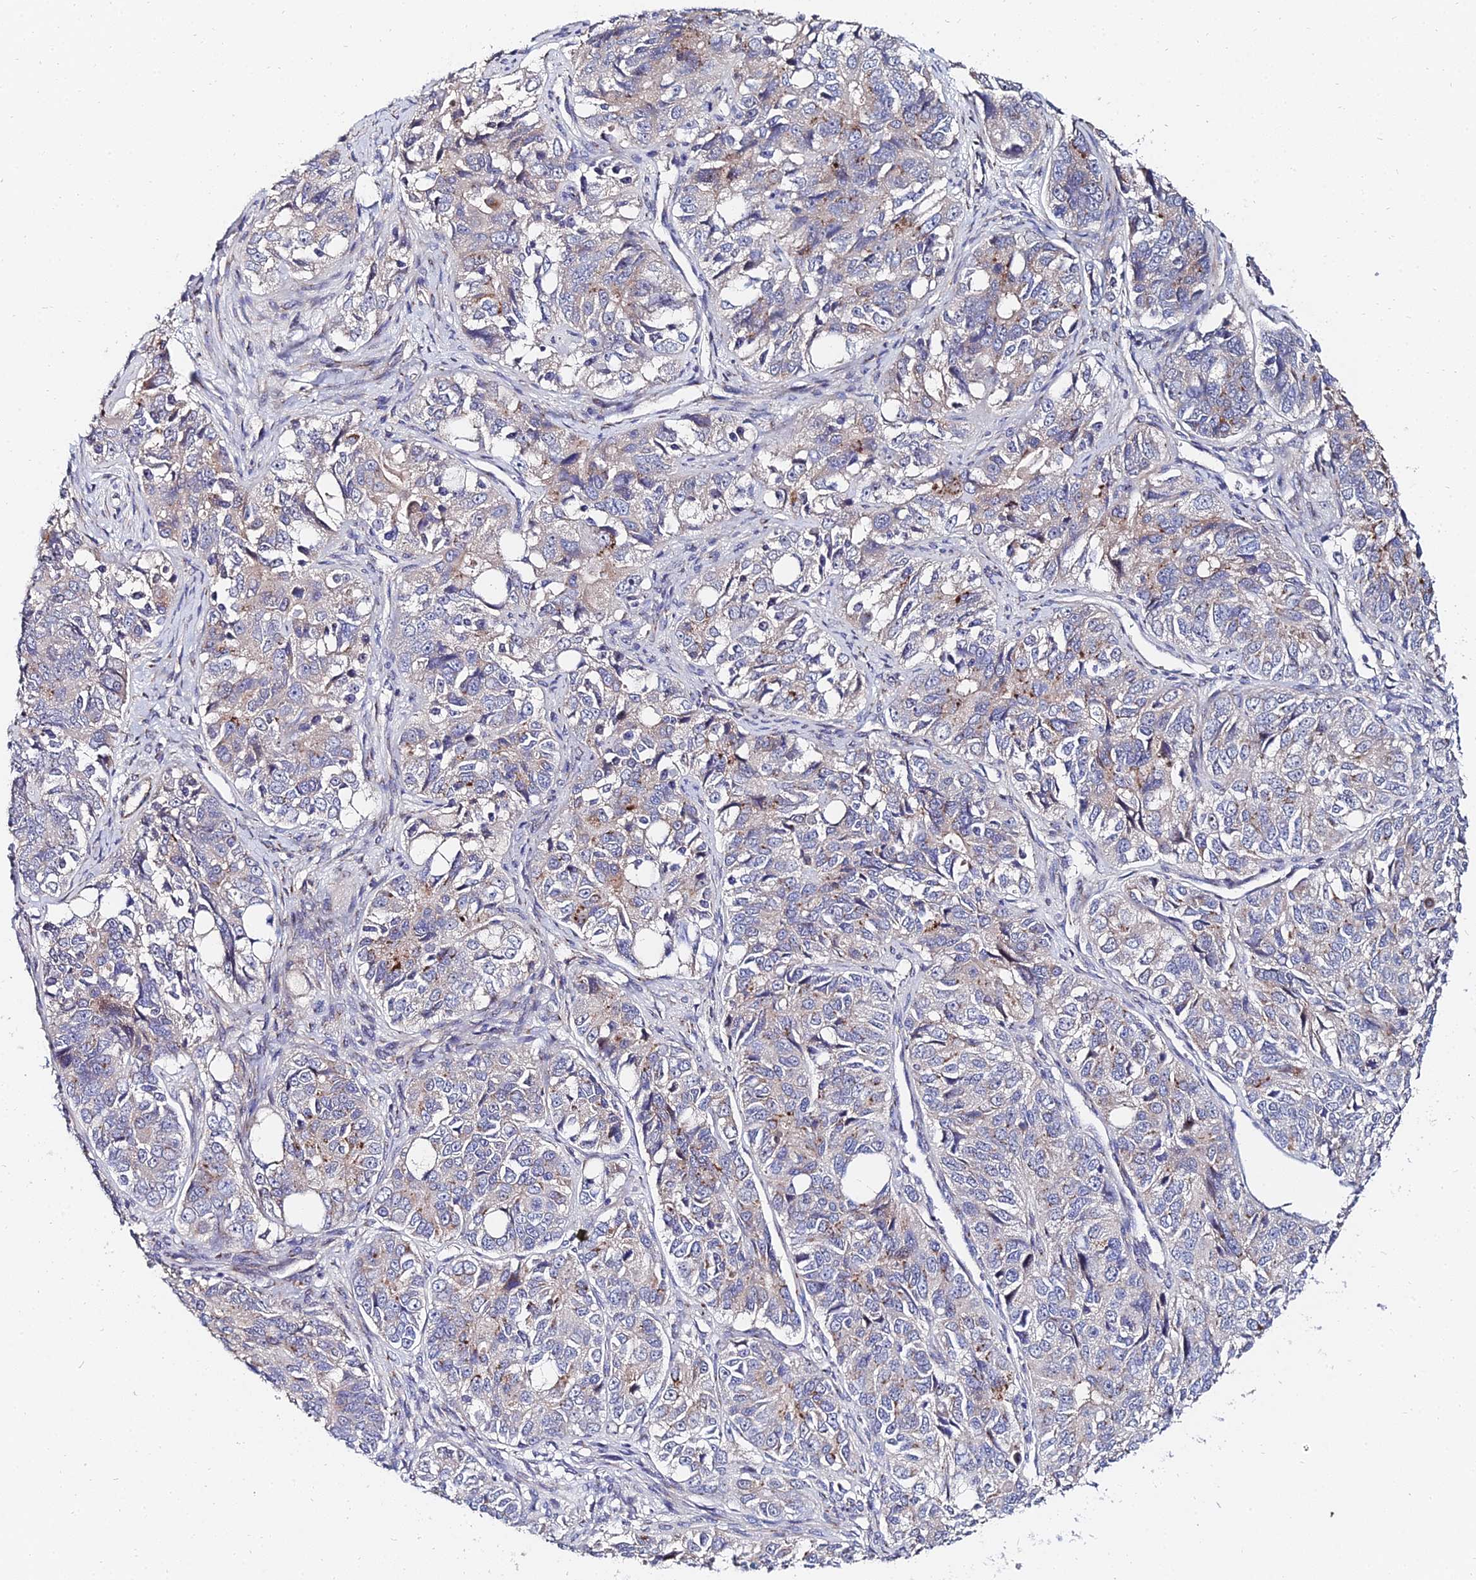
{"staining": {"intensity": "moderate", "quantity": "25%-75%", "location": "cytoplasmic/membranous"}, "tissue": "ovarian cancer", "cell_type": "Tumor cells", "image_type": "cancer", "snomed": [{"axis": "morphology", "description": "Carcinoma, endometroid"}, {"axis": "topography", "description": "Ovary"}], "caption": "Immunohistochemical staining of ovarian endometroid carcinoma exhibits moderate cytoplasmic/membranous protein staining in about 25%-75% of tumor cells.", "gene": "BORCS8", "patient": {"sex": "female", "age": 51}}